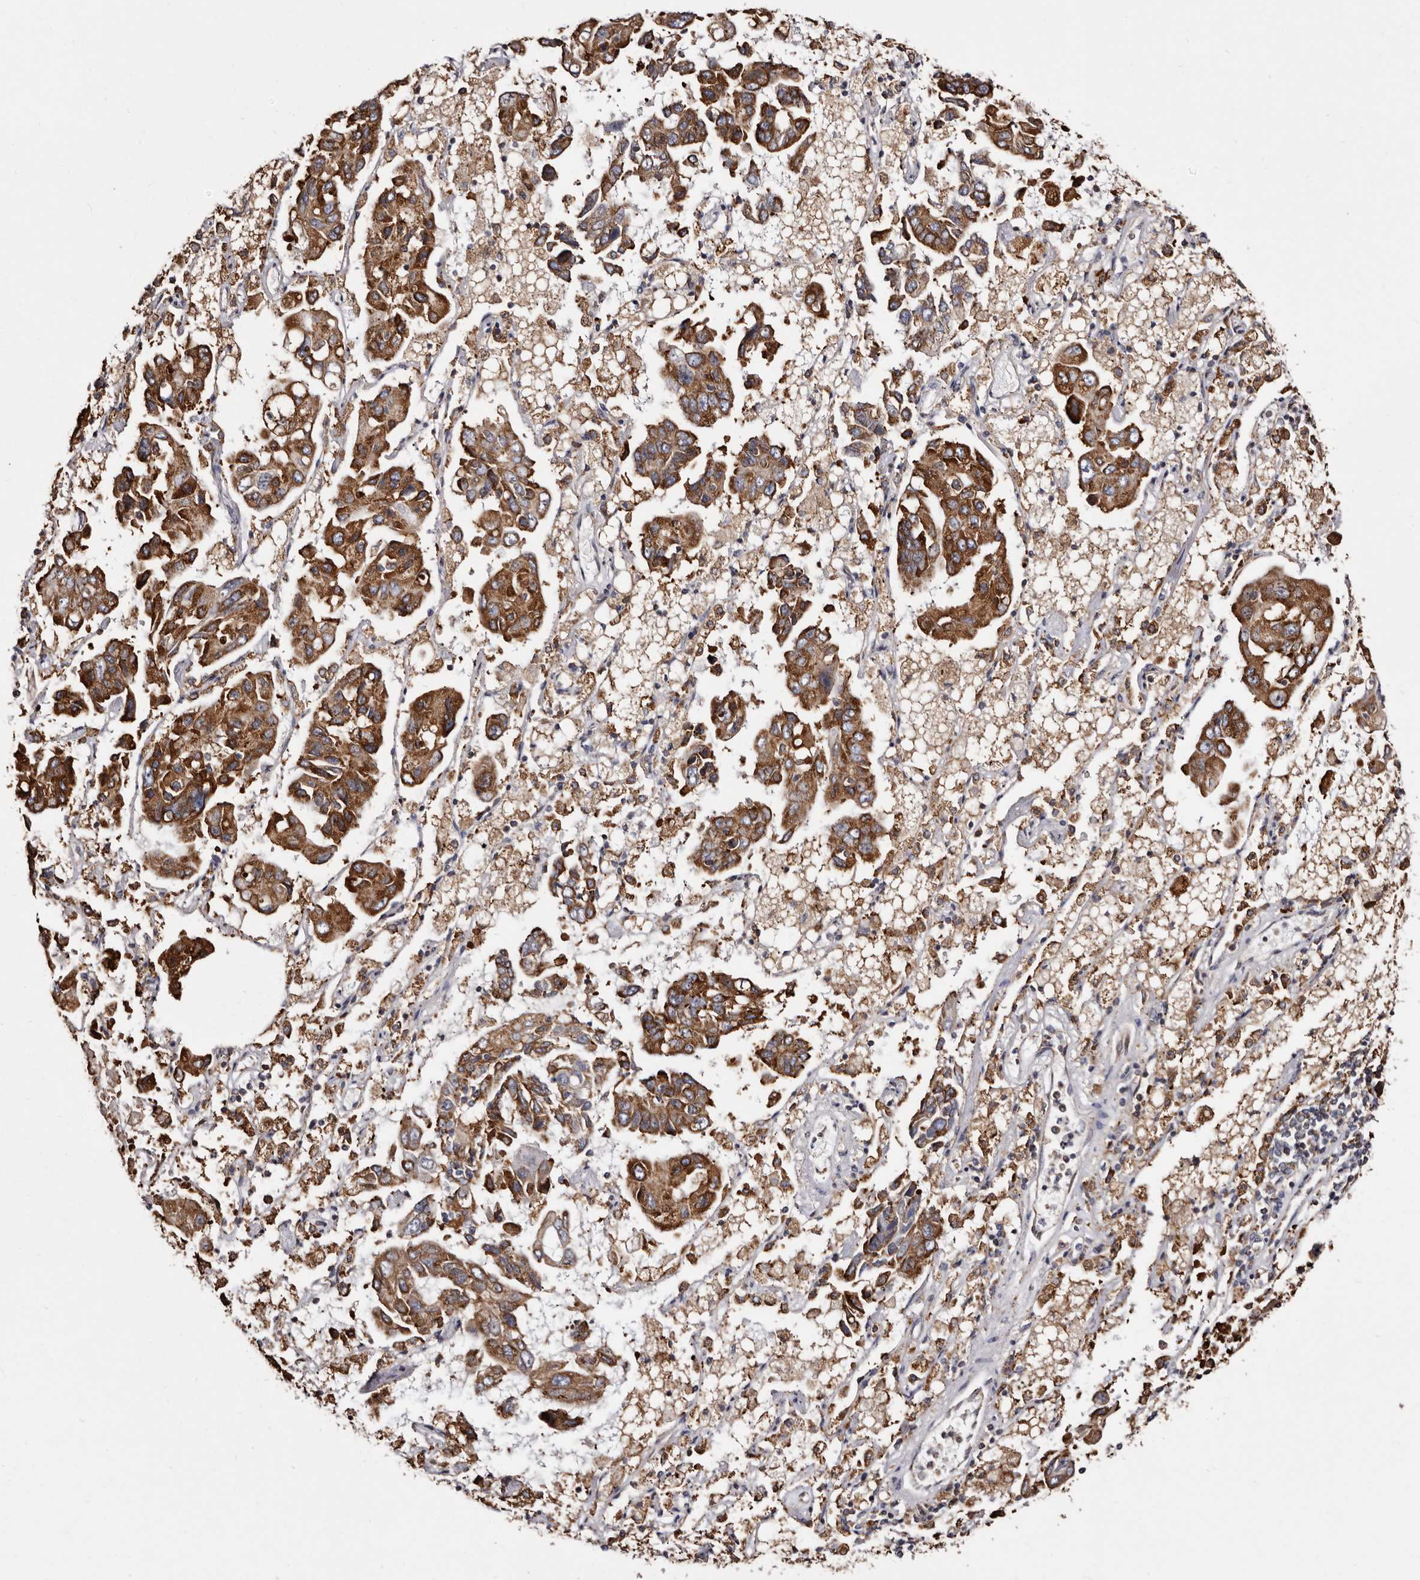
{"staining": {"intensity": "strong", "quantity": ">75%", "location": "cytoplasmic/membranous"}, "tissue": "lung cancer", "cell_type": "Tumor cells", "image_type": "cancer", "snomed": [{"axis": "morphology", "description": "Adenocarcinoma, NOS"}, {"axis": "topography", "description": "Lung"}], "caption": "Human lung adenocarcinoma stained with a brown dye demonstrates strong cytoplasmic/membranous positive staining in approximately >75% of tumor cells.", "gene": "ACBD6", "patient": {"sex": "male", "age": 64}}